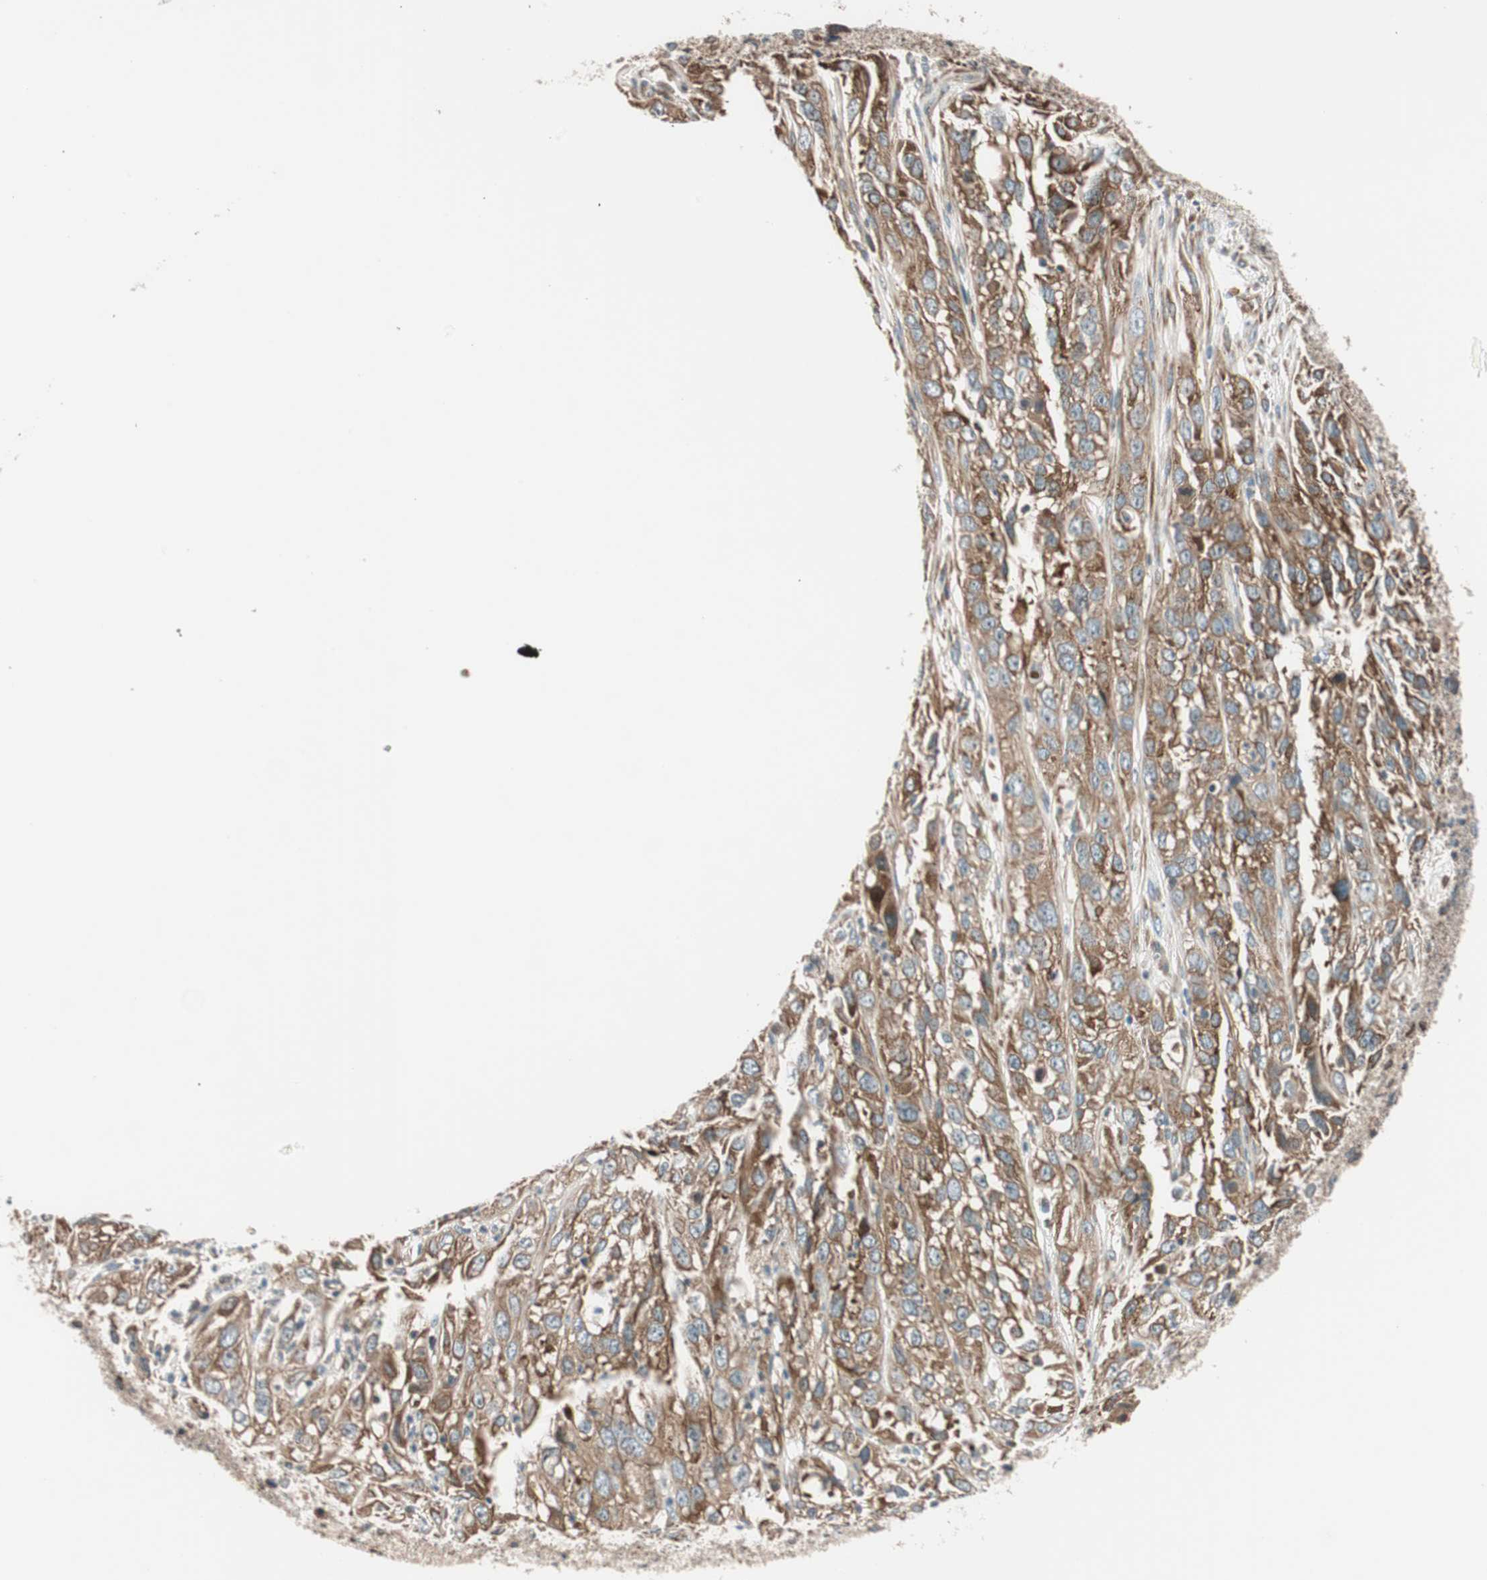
{"staining": {"intensity": "strong", "quantity": ">75%", "location": "cytoplasmic/membranous"}, "tissue": "cervical cancer", "cell_type": "Tumor cells", "image_type": "cancer", "snomed": [{"axis": "morphology", "description": "Squamous cell carcinoma, NOS"}, {"axis": "topography", "description": "Cervix"}], "caption": "The histopathology image displays a brown stain indicating the presence of a protein in the cytoplasmic/membranous of tumor cells in cervical cancer.", "gene": "ABI1", "patient": {"sex": "female", "age": 32}}